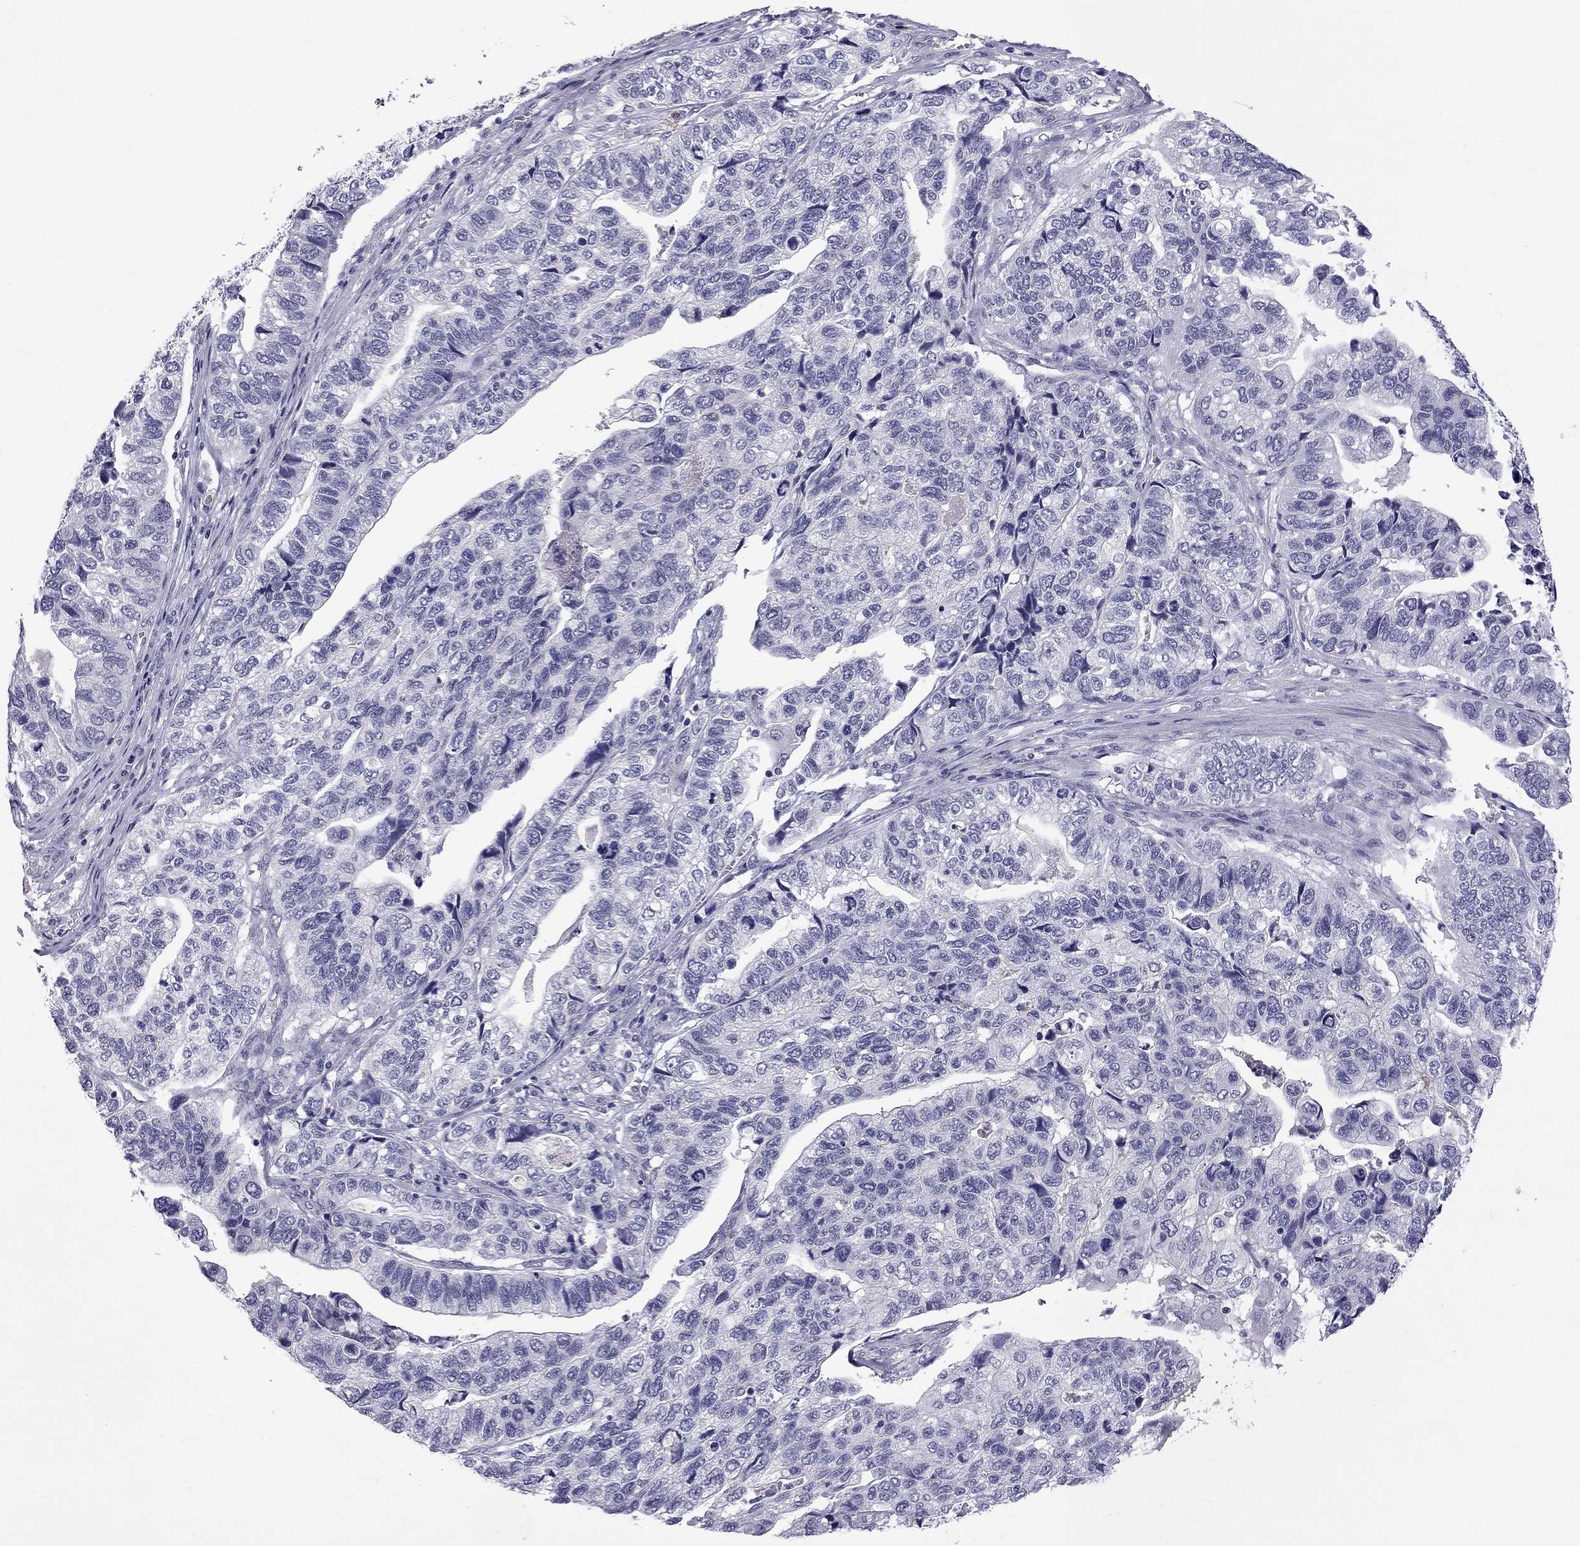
{"staining": {"intensity": "negative", "quantity": "none", "location": "none"}, "tissue": "stomach cancer", "cell_type": "Tumor cells", "image_type": "cancer", "snomed": [{"axis": "morphology", "description": "Adenocarcinoma, NOS"}, {"axis": "topography", "description": "Stomach, upper"}], "caption": "Tumor cells show no significant expression in stomach cancer.", "gene": "RTL9", "patient": {"sex": "female", "age": 67}}